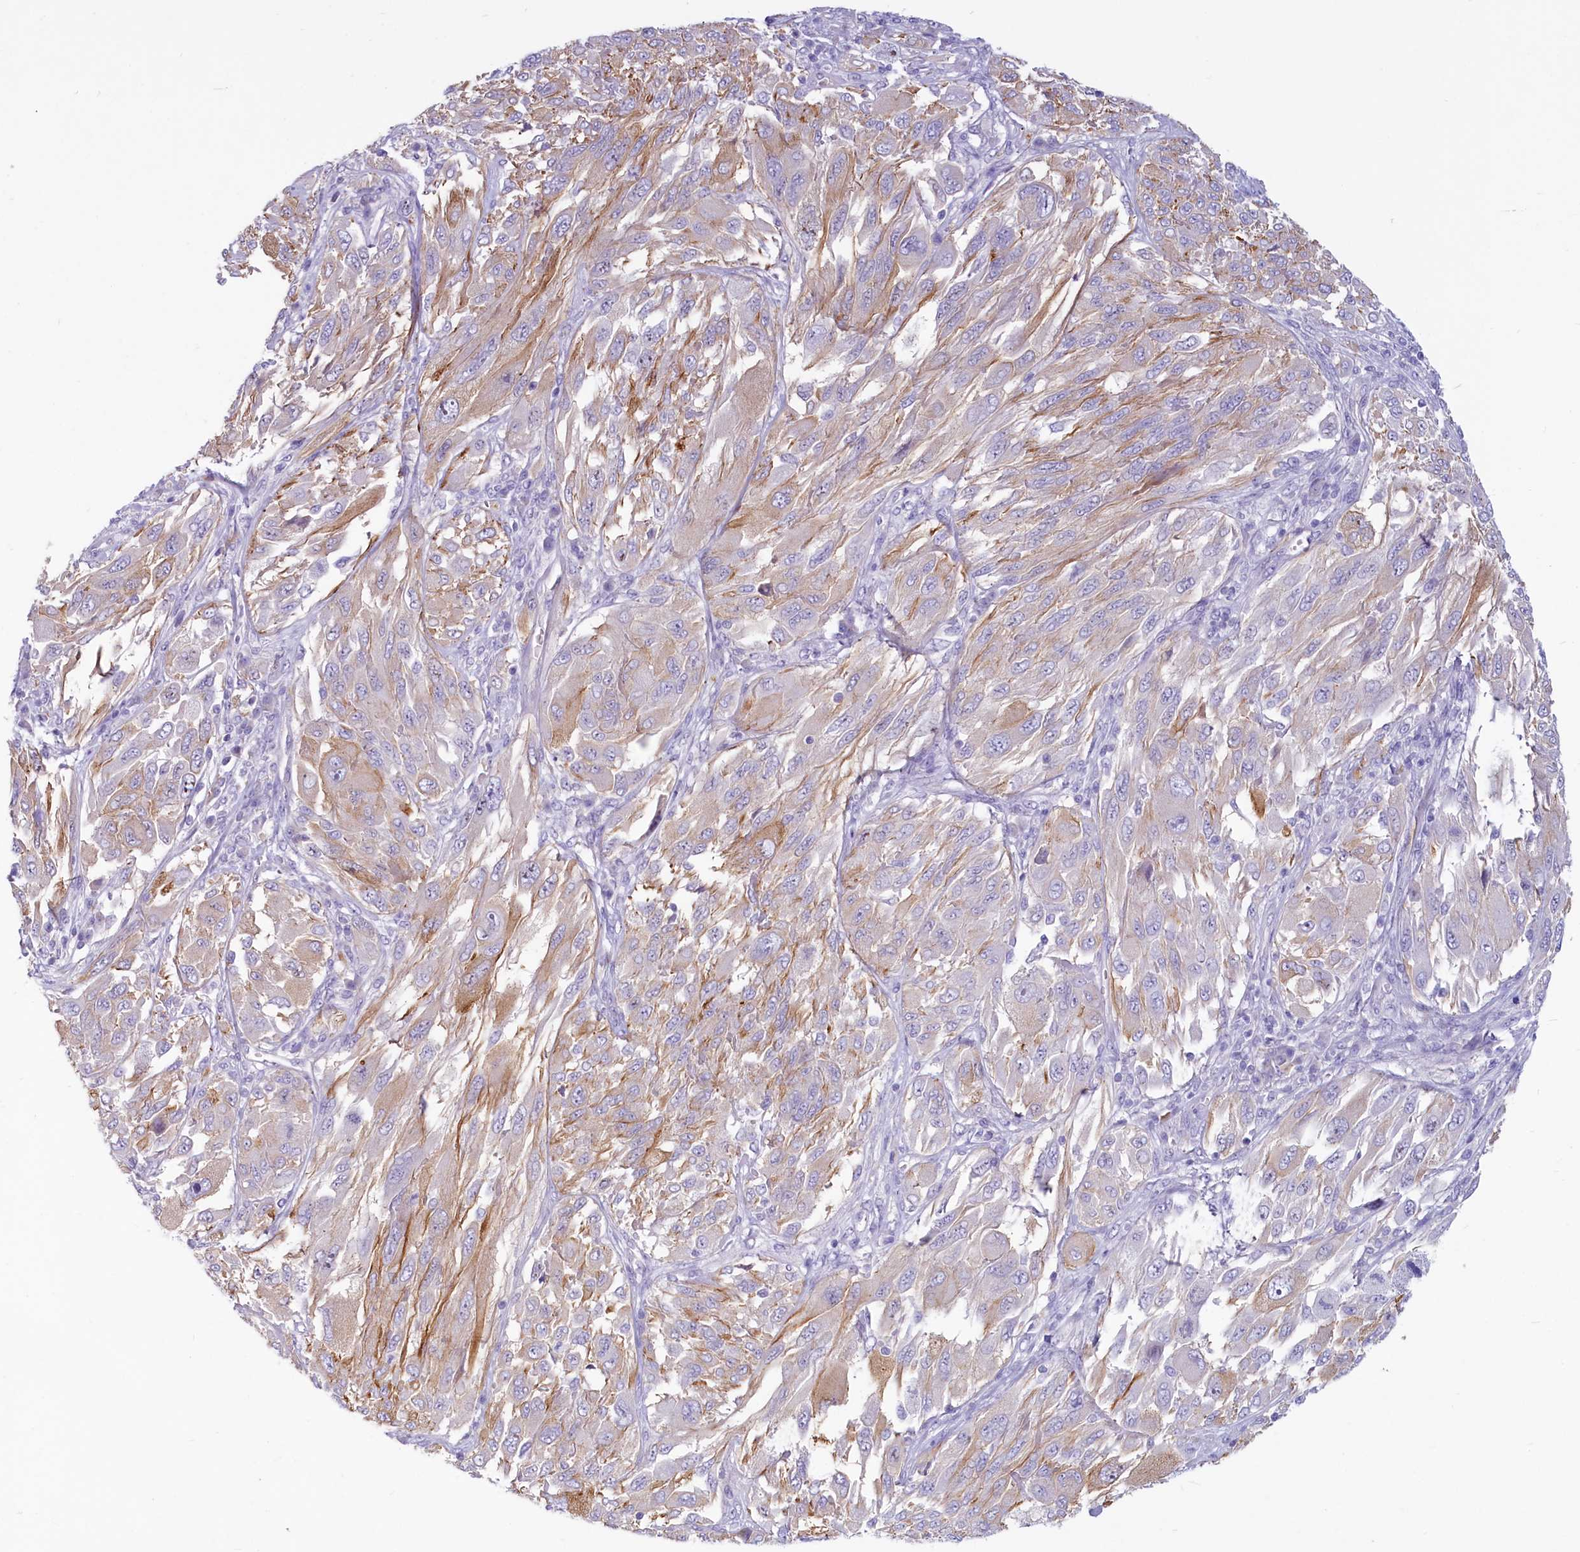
{"staining": {"intensity": "weak", "quantity": "<25%", "location": "cytoplasmic/membranous"}, "tissue": "melanoma", "cell_type": "Tumor cells", "image_type": "cancer", "snomed": [{"axis": "morphology", "description": "Malignant melanoma, NOS"}, {"axis": "topography", "description": "Skin"}], "caption": "Immunohistochemical staining of human melanoma displays no significant positivity in tumor cells.", "gene": "PROCR", "patient": {"sex": "female", "age": 91}}